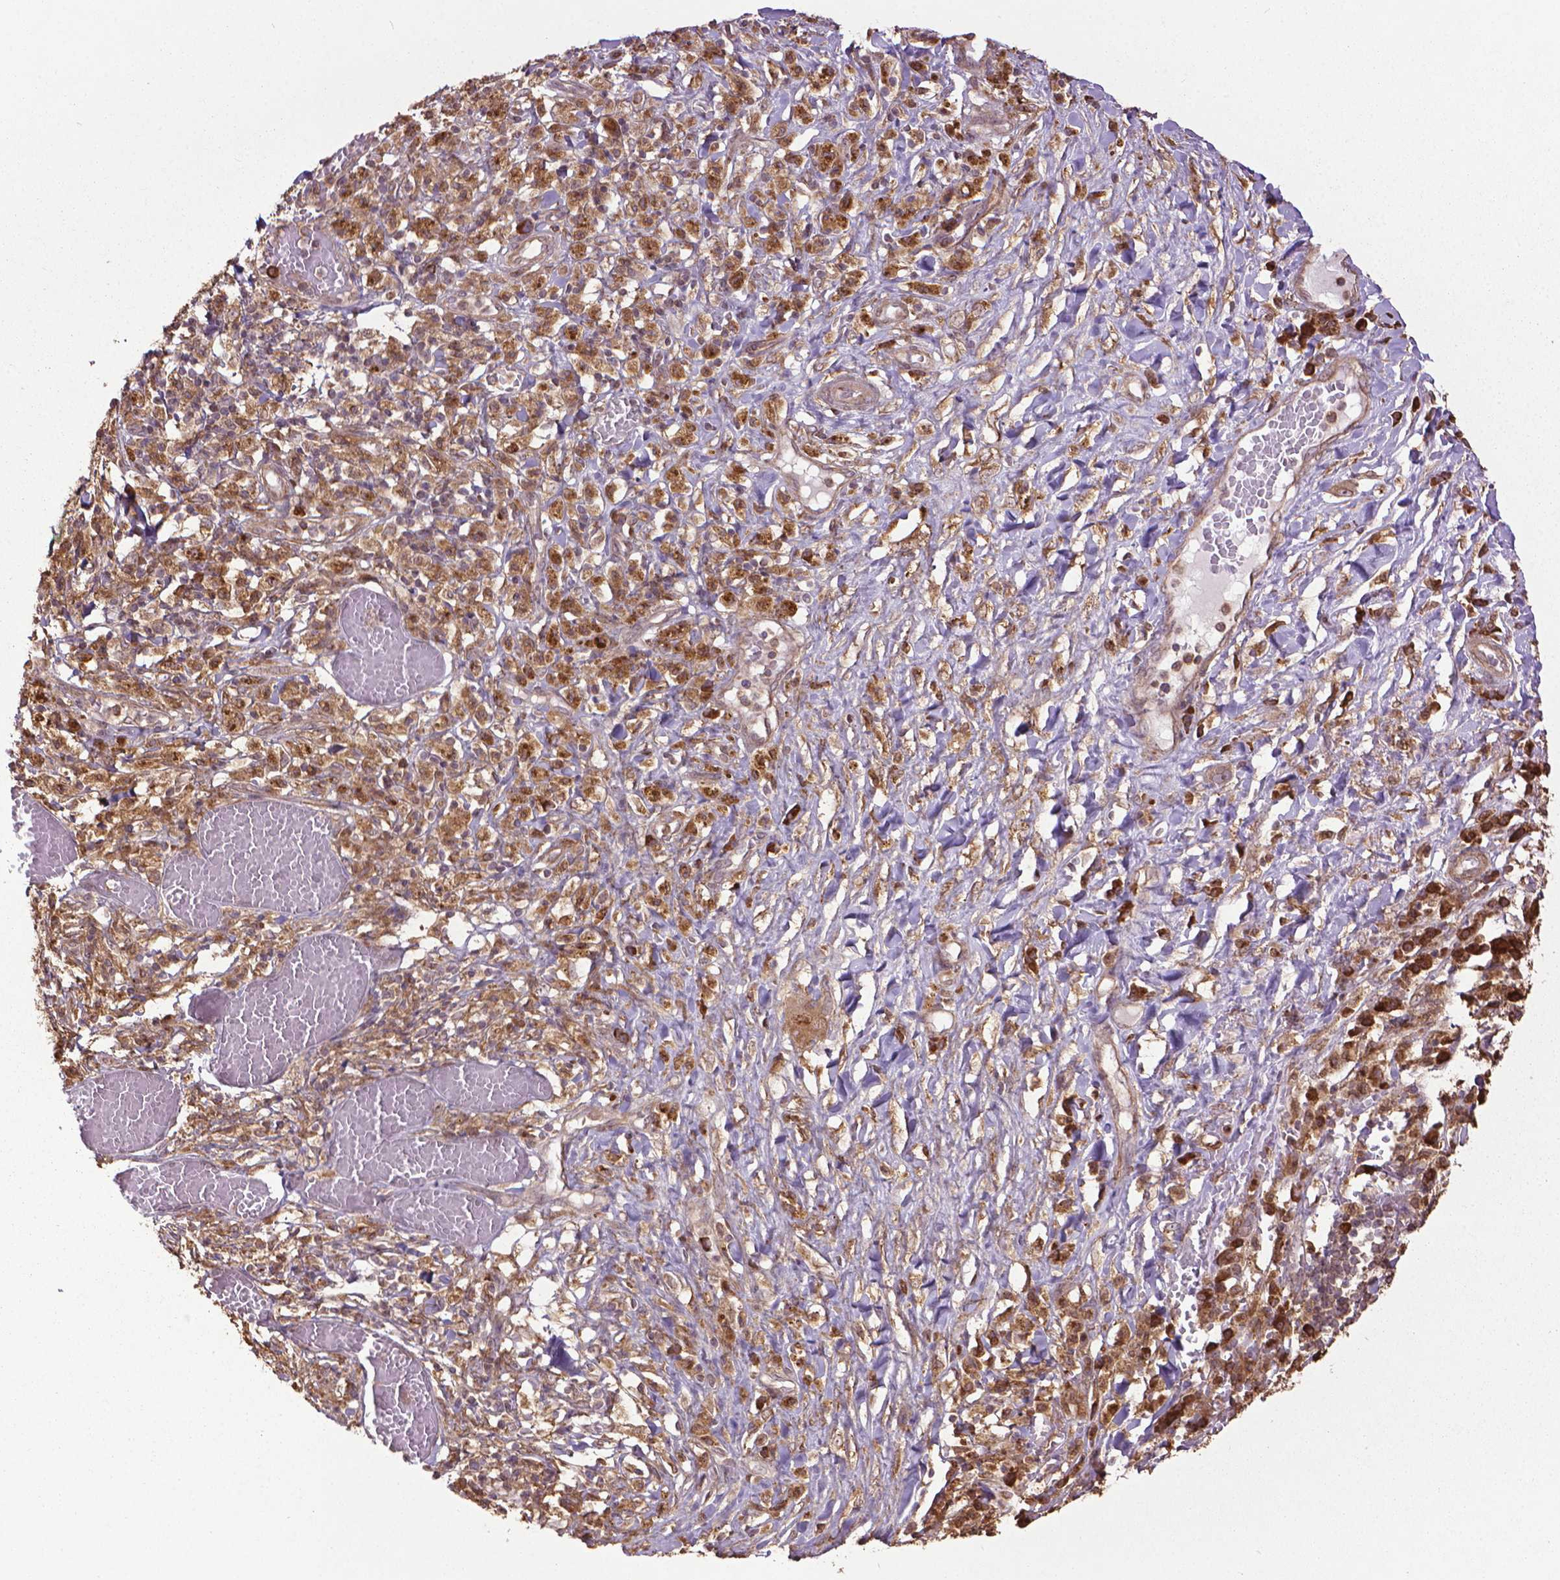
{"staining": {"intensity": "strong", "quantity": ">75%", "location": "cytoplasmic/membranous"}, "tissue": "melanoma", "cell_type": "Tumor cells", "image_type": "cancer", "snomed": [{"axis": "morphology", "description": "Malignant melanoma, NOS"}, {"axis": "topography", "description": "Skin"}], "caption": "There is high levels of strong cytoplasmic/membranous expression in tumor cells of malignant melanoma, as demonstrated by immunohistochemical staining (brown color).", "gene": "GAS1", "patient": {"sex": "female", "age": 91}}